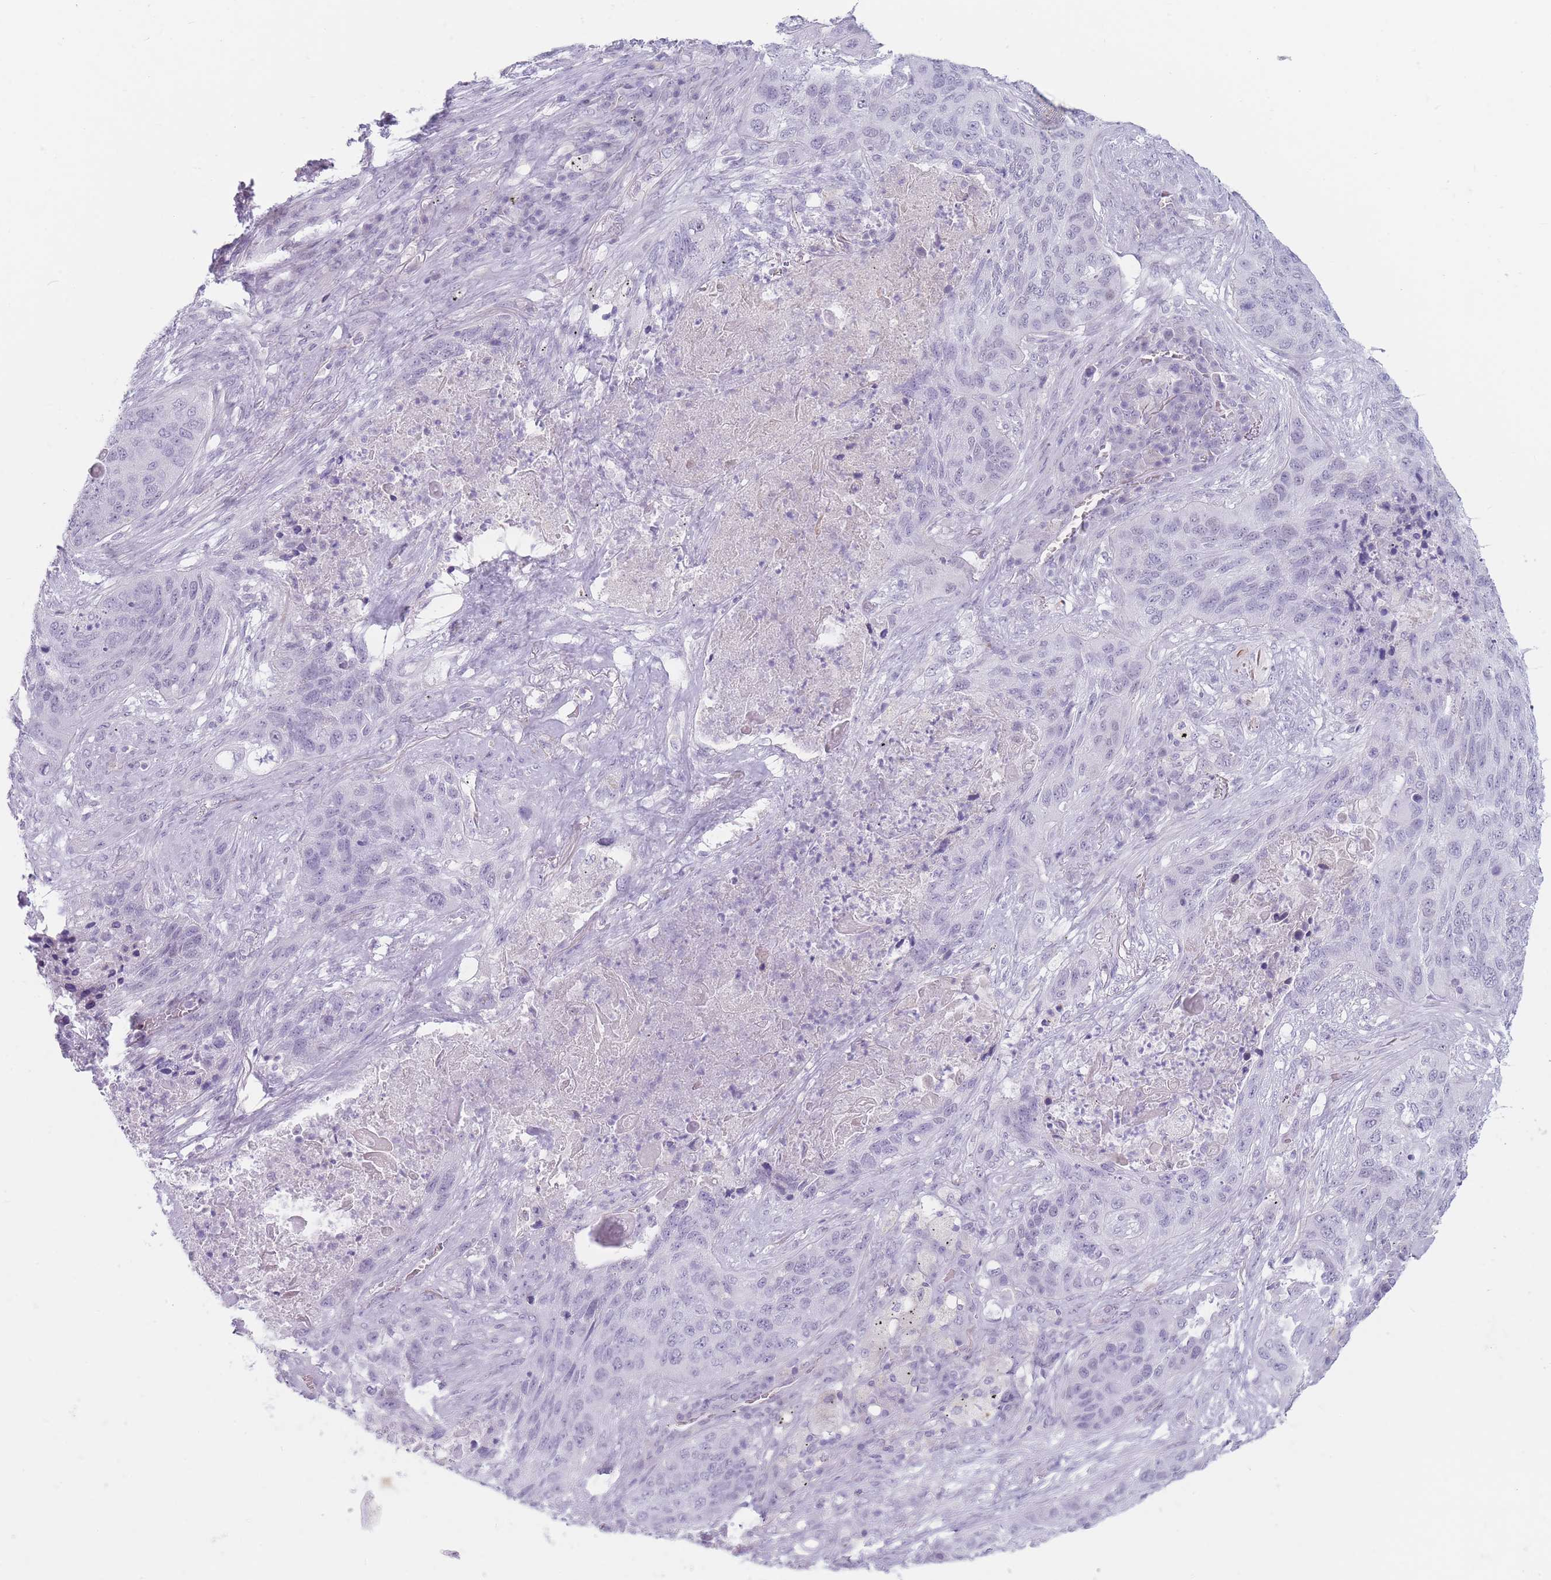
{"staining": {"intensity": "negative", "quantity": "none", "location": "none"}, "tissue": "lung cancer", "cell_type": "Tumor cells", "image_type": "cancer", "snomed": [{"axis": "morphology", "description": "Squamous cell carcinoma, NOS"}, {"axis": "topography", "description": "Lung"}], "caption": "Lung cancer was stained to show a protein in brown. There is no significant staining in tumor cells.", "gene": "IFNA6", "patient": {"sex": "female", "age": 63}}